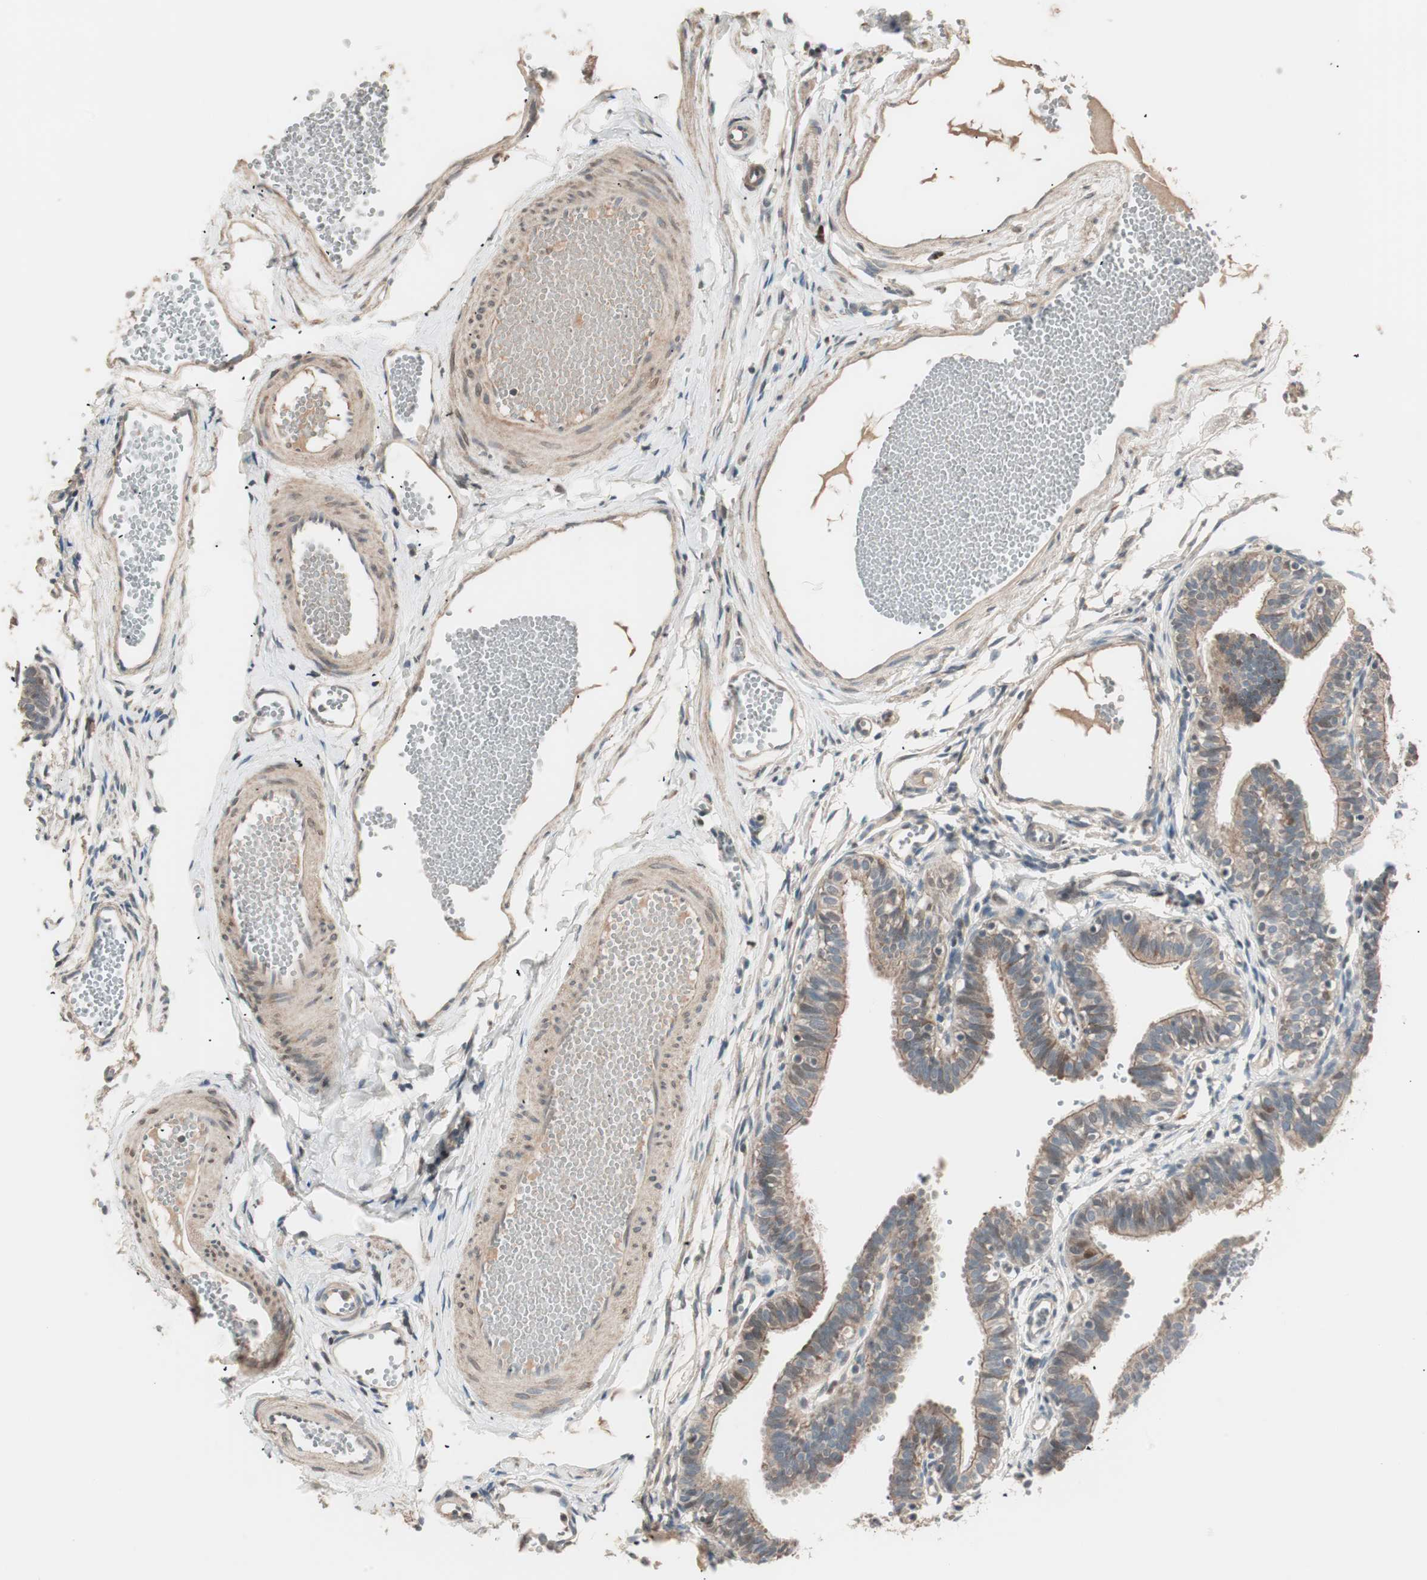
{"staining": {"intensity": "moderate", "quantity": ">75%", "location": "cytoplasmic/membranous"}, "tissue": "fallopian tube", "cell_type": "Glandular cells", "image_type": "normal", "snomed": [{"axis": "morphology", "description": "Normal tissue, NOS"}, {"axis": "topography", "description": "Fallopian tube"}, {"axis": "topography", "description": "Placenta"}], "caption": "Protein staining shows moderate cytoplasmic/membranous positivity in about >75% of glandular cells in unremarkable fallopian tube. (Brightfield microscopy of DAB IHC at high magnification).", "gene": "NFRKB", "patient": {"sex": "female", "age": 34}}